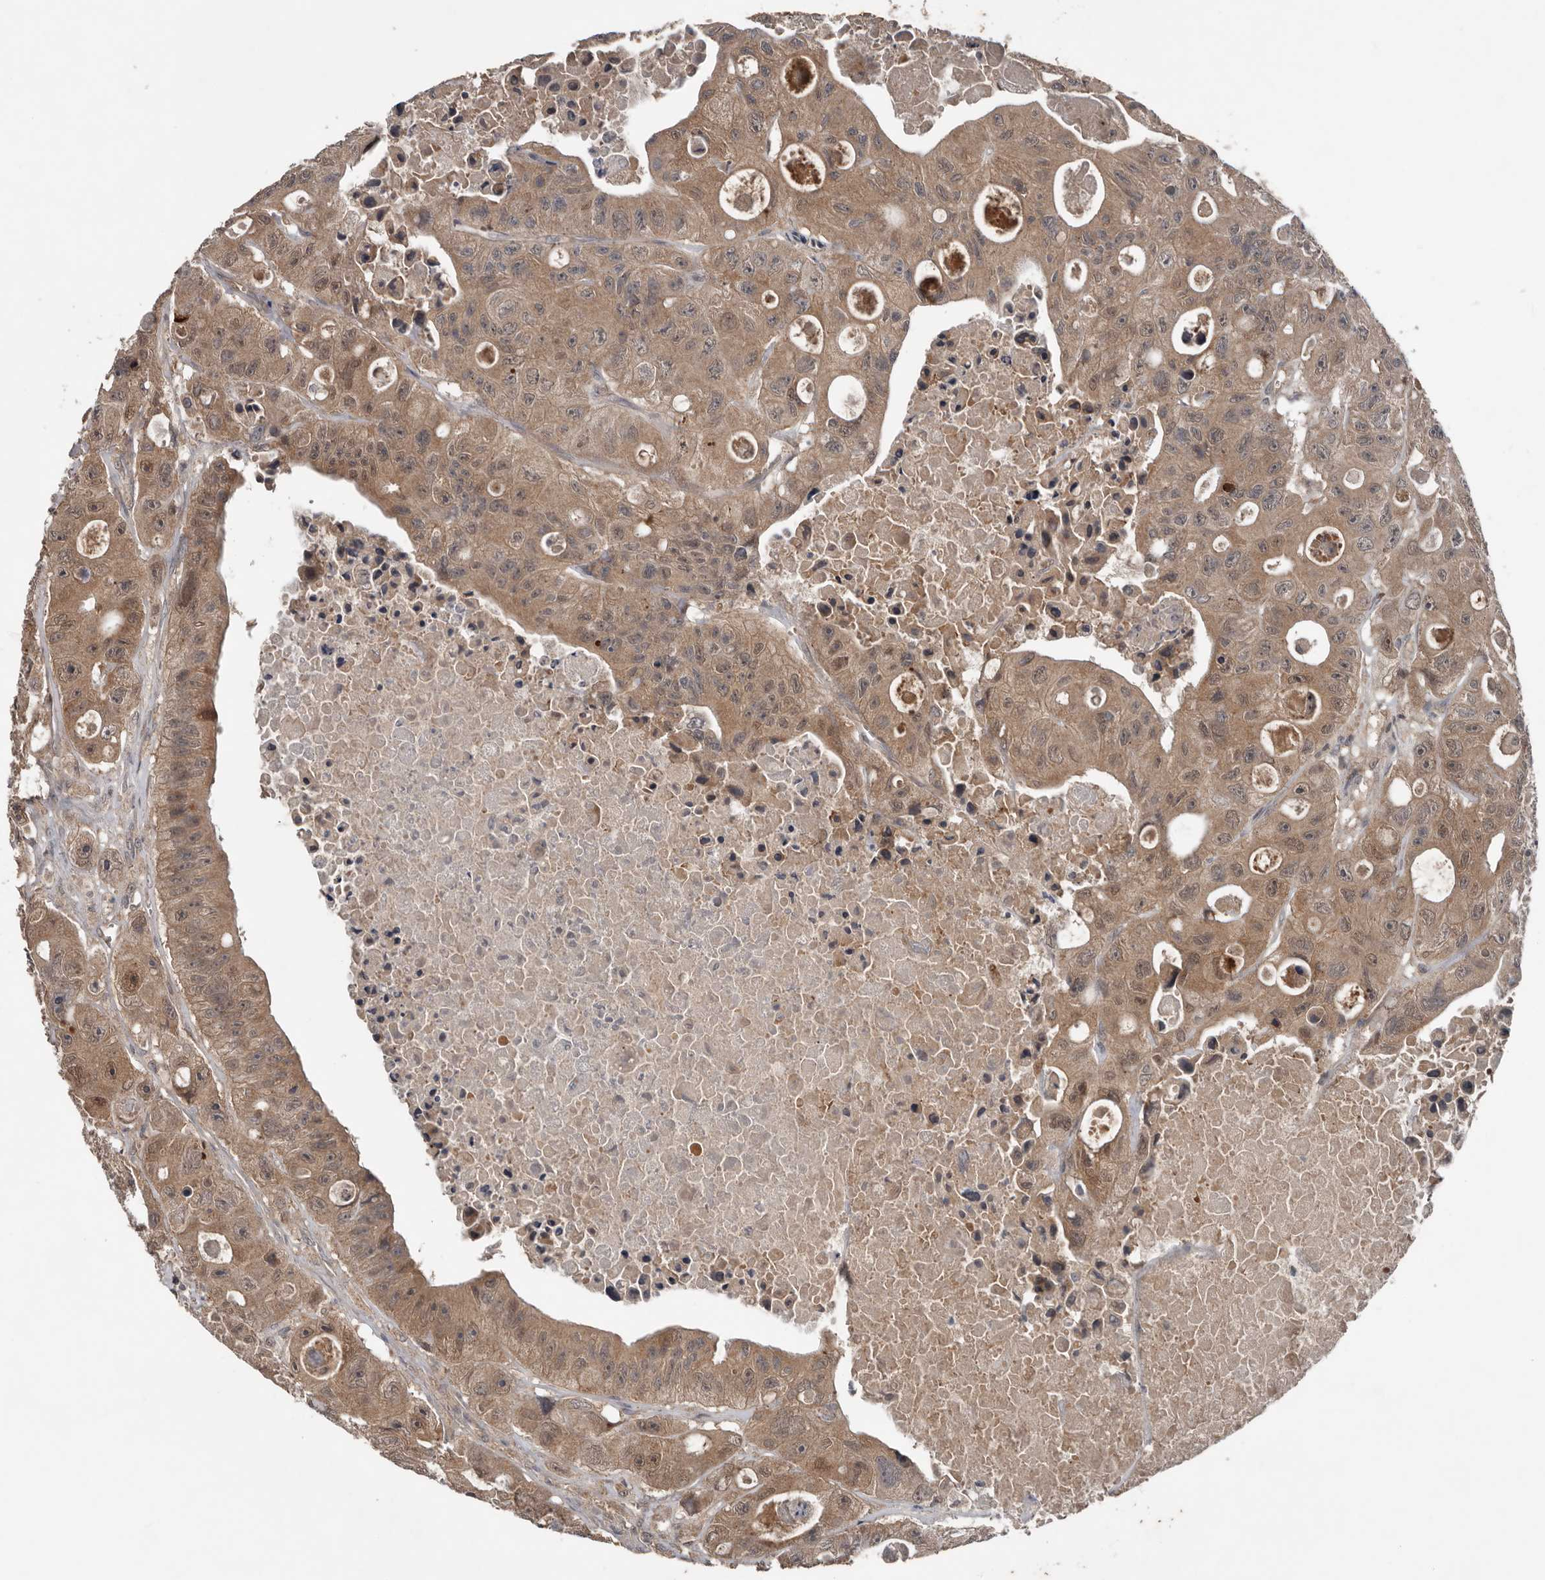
{"staining": {"intensity": "weak", "quantity": ">75%", "location": "cytoplasmic/membranous,nuclear"}, "tissue": "colorectal cancer", "cell_type": "Tumor cells", "image_type": "cancer", "snomed": [{"axis": "morphology", "description": "Adenocarcinoma, NOS"}, {"axis": "topography", "description": "Colon"}], "caption": "About >75% of tumor cells in adenocarcinoma (colorectal) show weak cytoplasmic/membranous and nuclear protein expression as visualized by brown immunohistochemical staining.", "gene": "DNAJB4", "patient": {"sex": "female", "age": 46}}